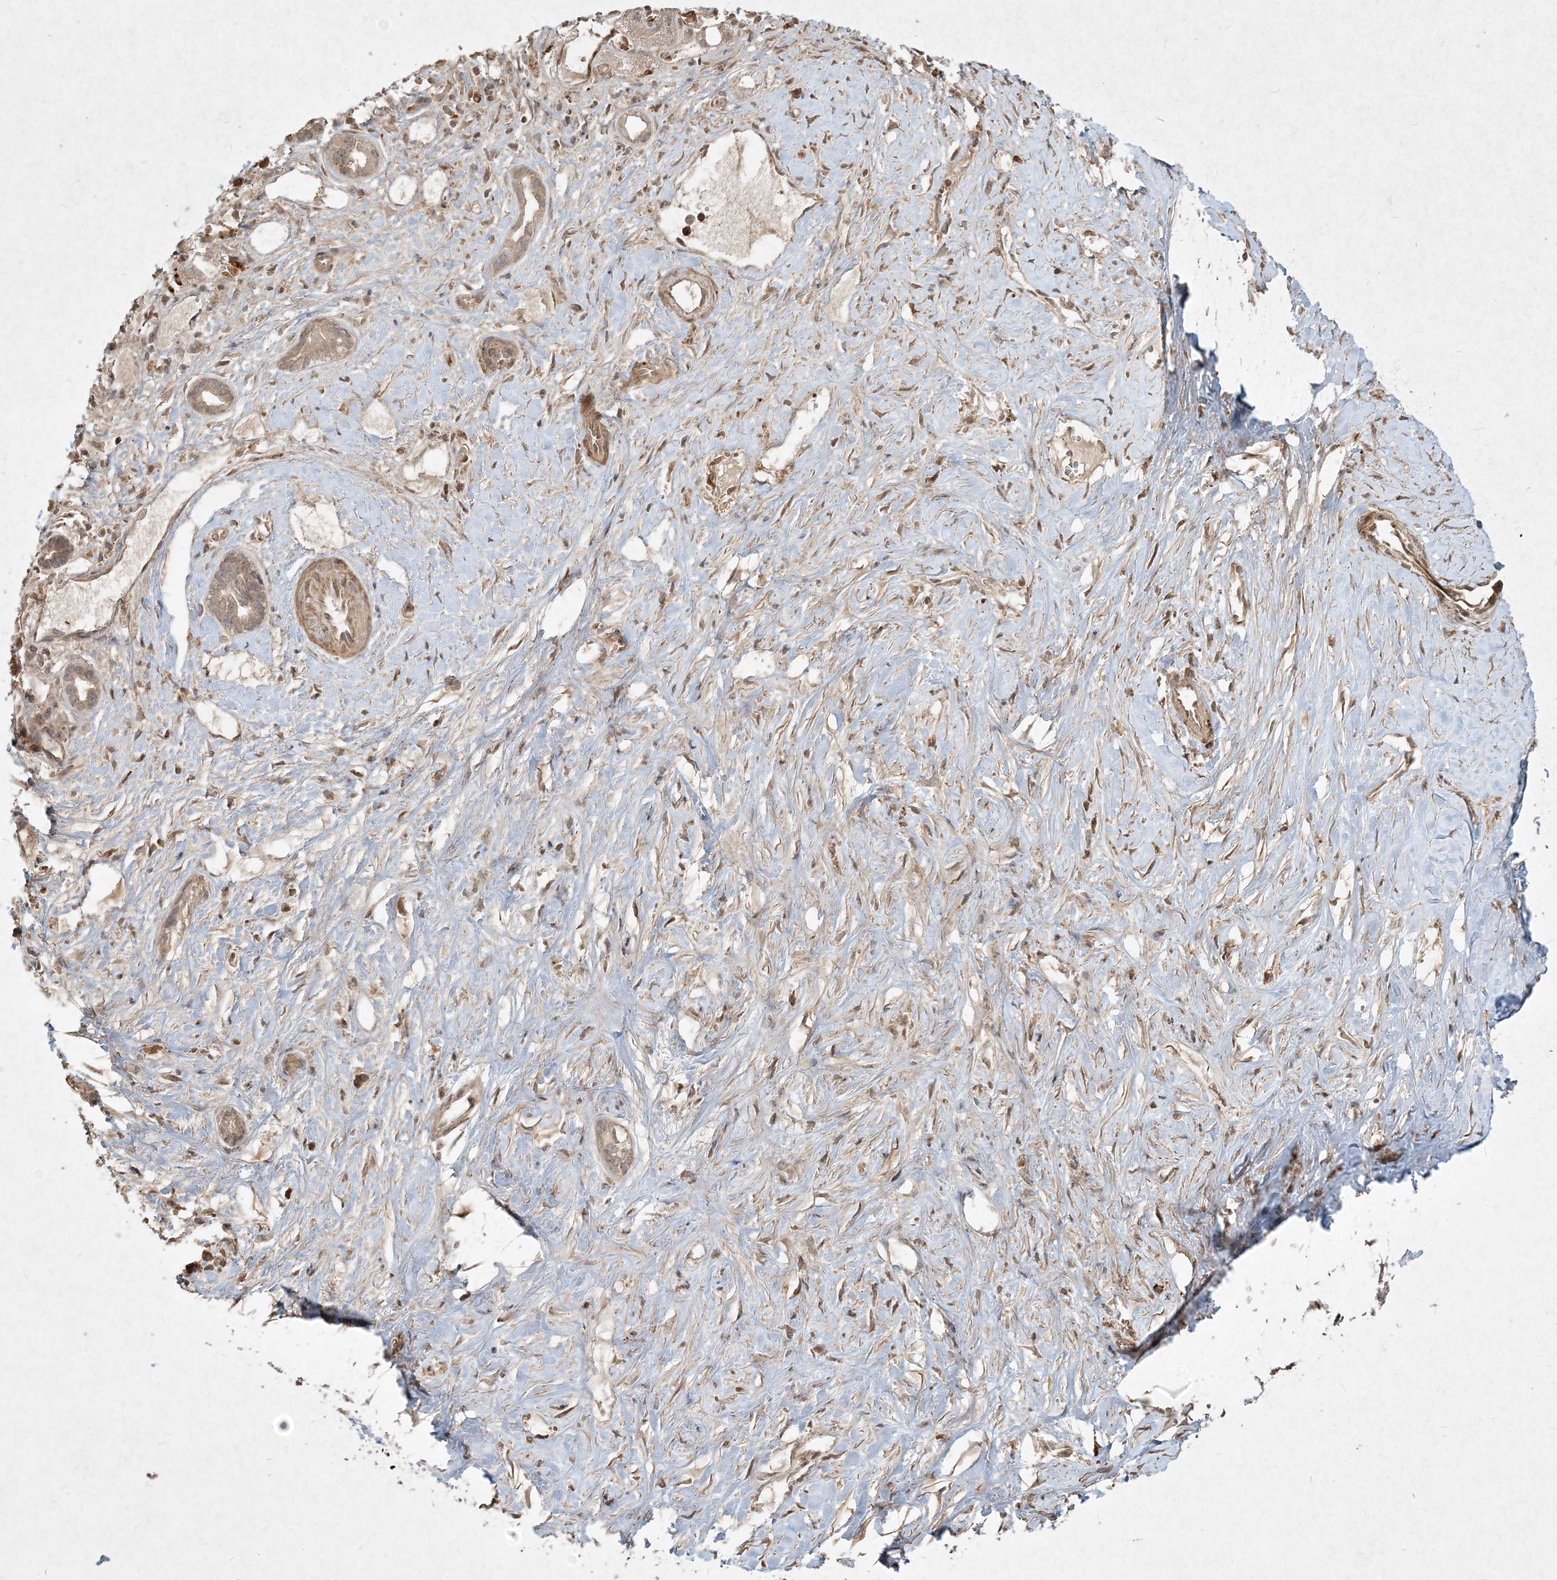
{"staining": {"intensity": "weak", "quantity": "<25%", "location": "cytoplasmic/membranous"}, "tissue": "liver cancer", "cell_type": "Tumor cells", "image_type": "cancer", "snomed": [{"axis": "morphology", "description": "Cholangiocarcinoma"}, {"axis": "topography", "description": "Liver"}], "caption": "Immunohistochemistry image of human liver cancer (cholangiocarcinoma) stained for a protein (brown), which displays no expression in tumor cells.", "gene": "NARS1", "patient": {"sex": "female", "age": 75}}